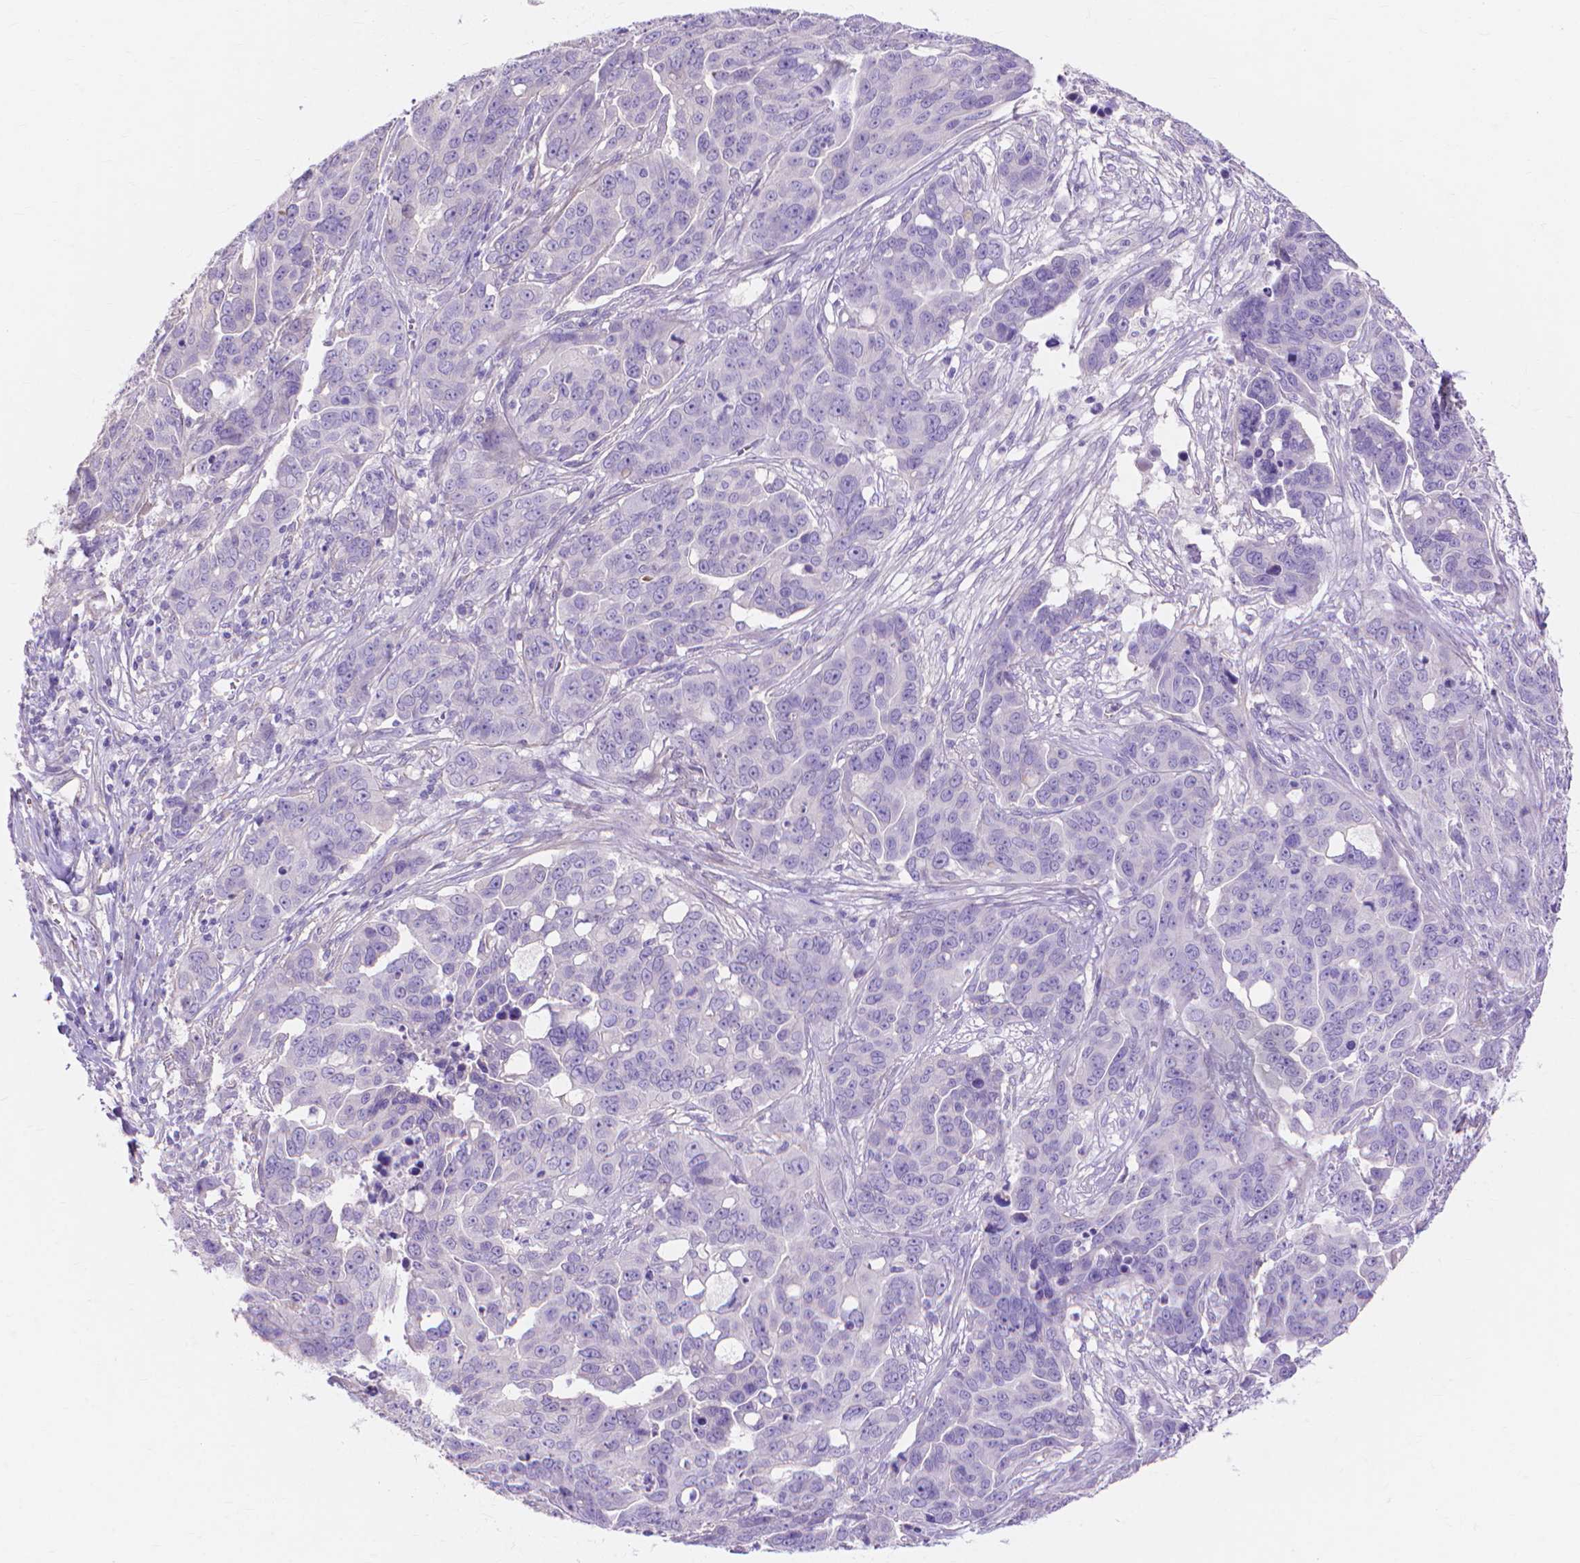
{"staining": {"intensity": "negative", "quantity": "none", "location": "none"}, "tissue": "ovarian cancer", "cell_type": "Tumor cells", "image_type": "cancer", "snomed": [{"axis": "morphology", "description": "Carcinoma, endometroid"}, {"axis": "topography", "description": "Ovary"}], "caption": "Immunohistochemical staining of endometroid carcinoma (ovarian) shows no significant positivity in tumor cells. (Brightfield microscopy of DAB (3,3'-diaminobenzidine) immunohistochemistry at high magnification).", "gene": "MBLAC1", "patient": {"sex": "female", "age": 78}}